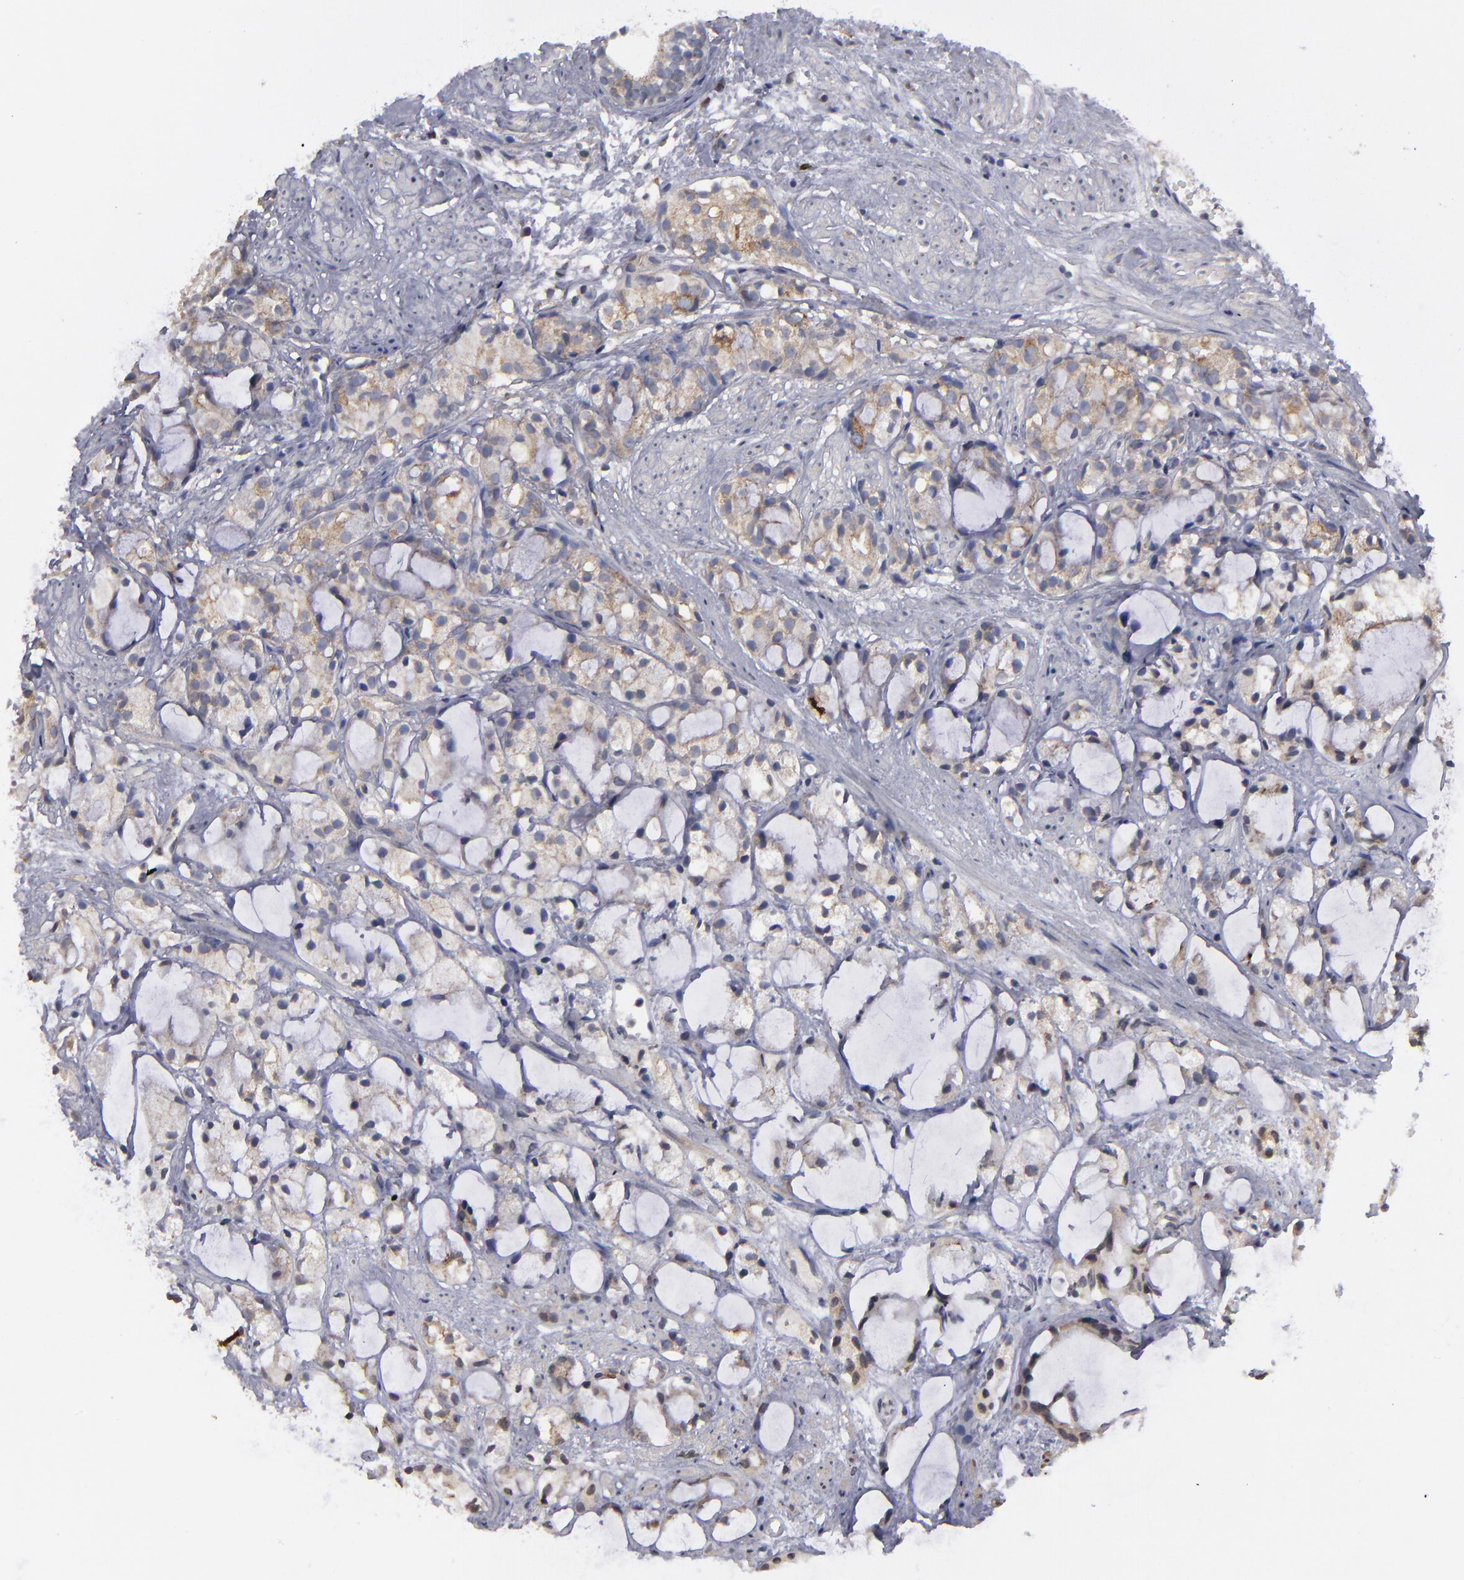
{"staining": {"intensity": "moderate", "quantity": "25%-75%", "location": "cytoplasmic/membranous"}, "tissue": "prostate cancer", "cell_type": "Tumor cells", "image_type": "cancer", "snomed": [{"axis": "morphology", "description": "Adenocarcinoma, High grade"}, {"axis": "topography", "description": "Prostate"}], "caption": "IHC staining of high-grade adenocarcinoma (prostate), which exhibits medium levels of moderate cytoplasmic/membranous expression in about 25%-75% of tumor cells indicating moderate cytoplasmic/membranous protein positivity. The staining was performed using DAB (brown) for protein detection and nuclei were counterstained in hematoxylin (blue).", "gene": "CEP97", "patient": {"sex": "male", "age": 85}}